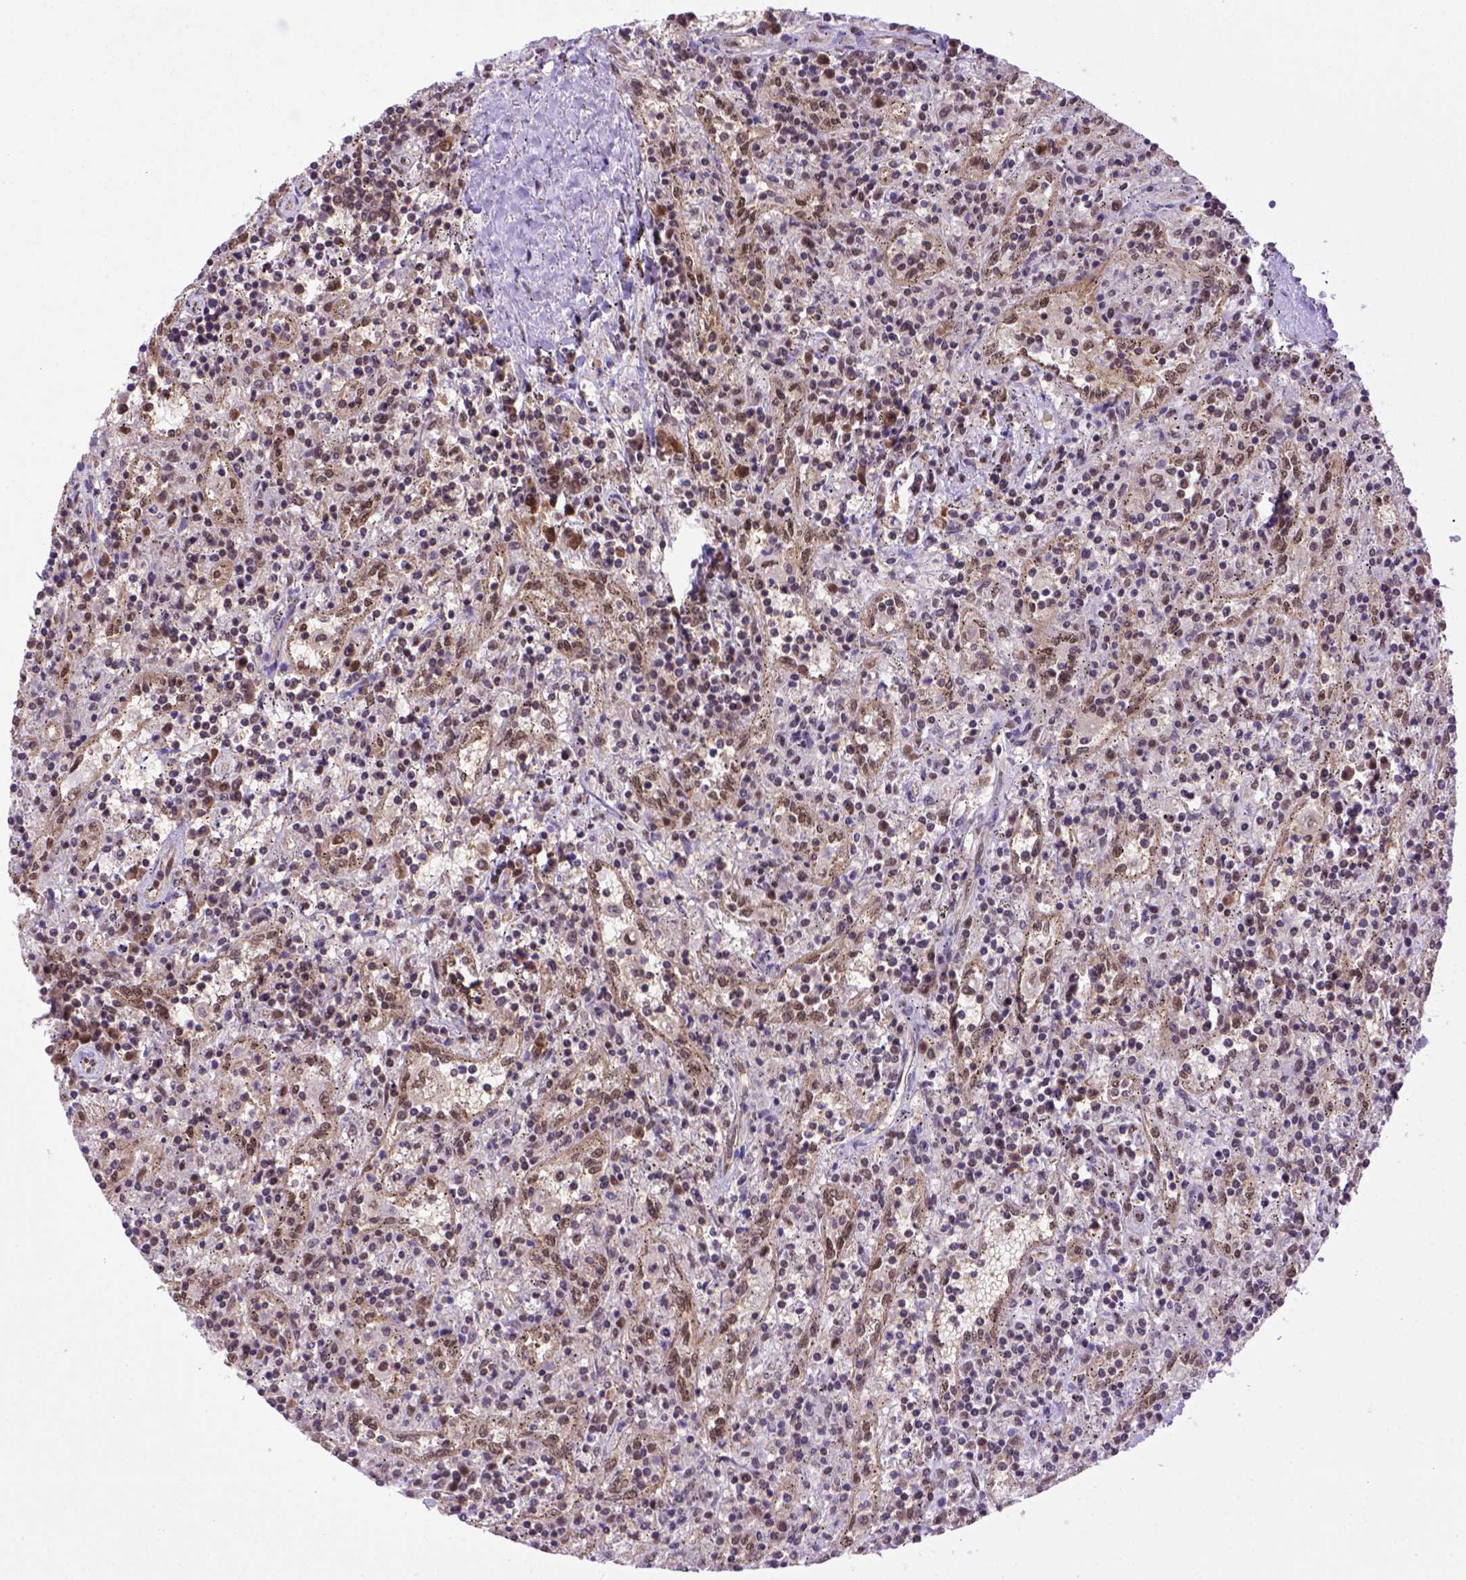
{"staining": {"intensity": "moderate", "quantity": "25%-75%", "location": "nuclear"}, "tissue": "lymphoma", "cell_type": "Tumor cells", "image_type": "cancer", "snomed": [{"axis": "morphology", "description": "Malignant lymphoma, non-Hodgkin's type, Low grade"}, {"axis": "topography", "description": "Spleen"}], "caption": "IHC of human malignant lymphoma, non-Hodgkin's type (low-grade) shows medium levels of moderate nuclear staining in approximately 25%-75% of tumor cells.", "gene": "PSMC2", "patient": {"sex": "male", "age": 62}}